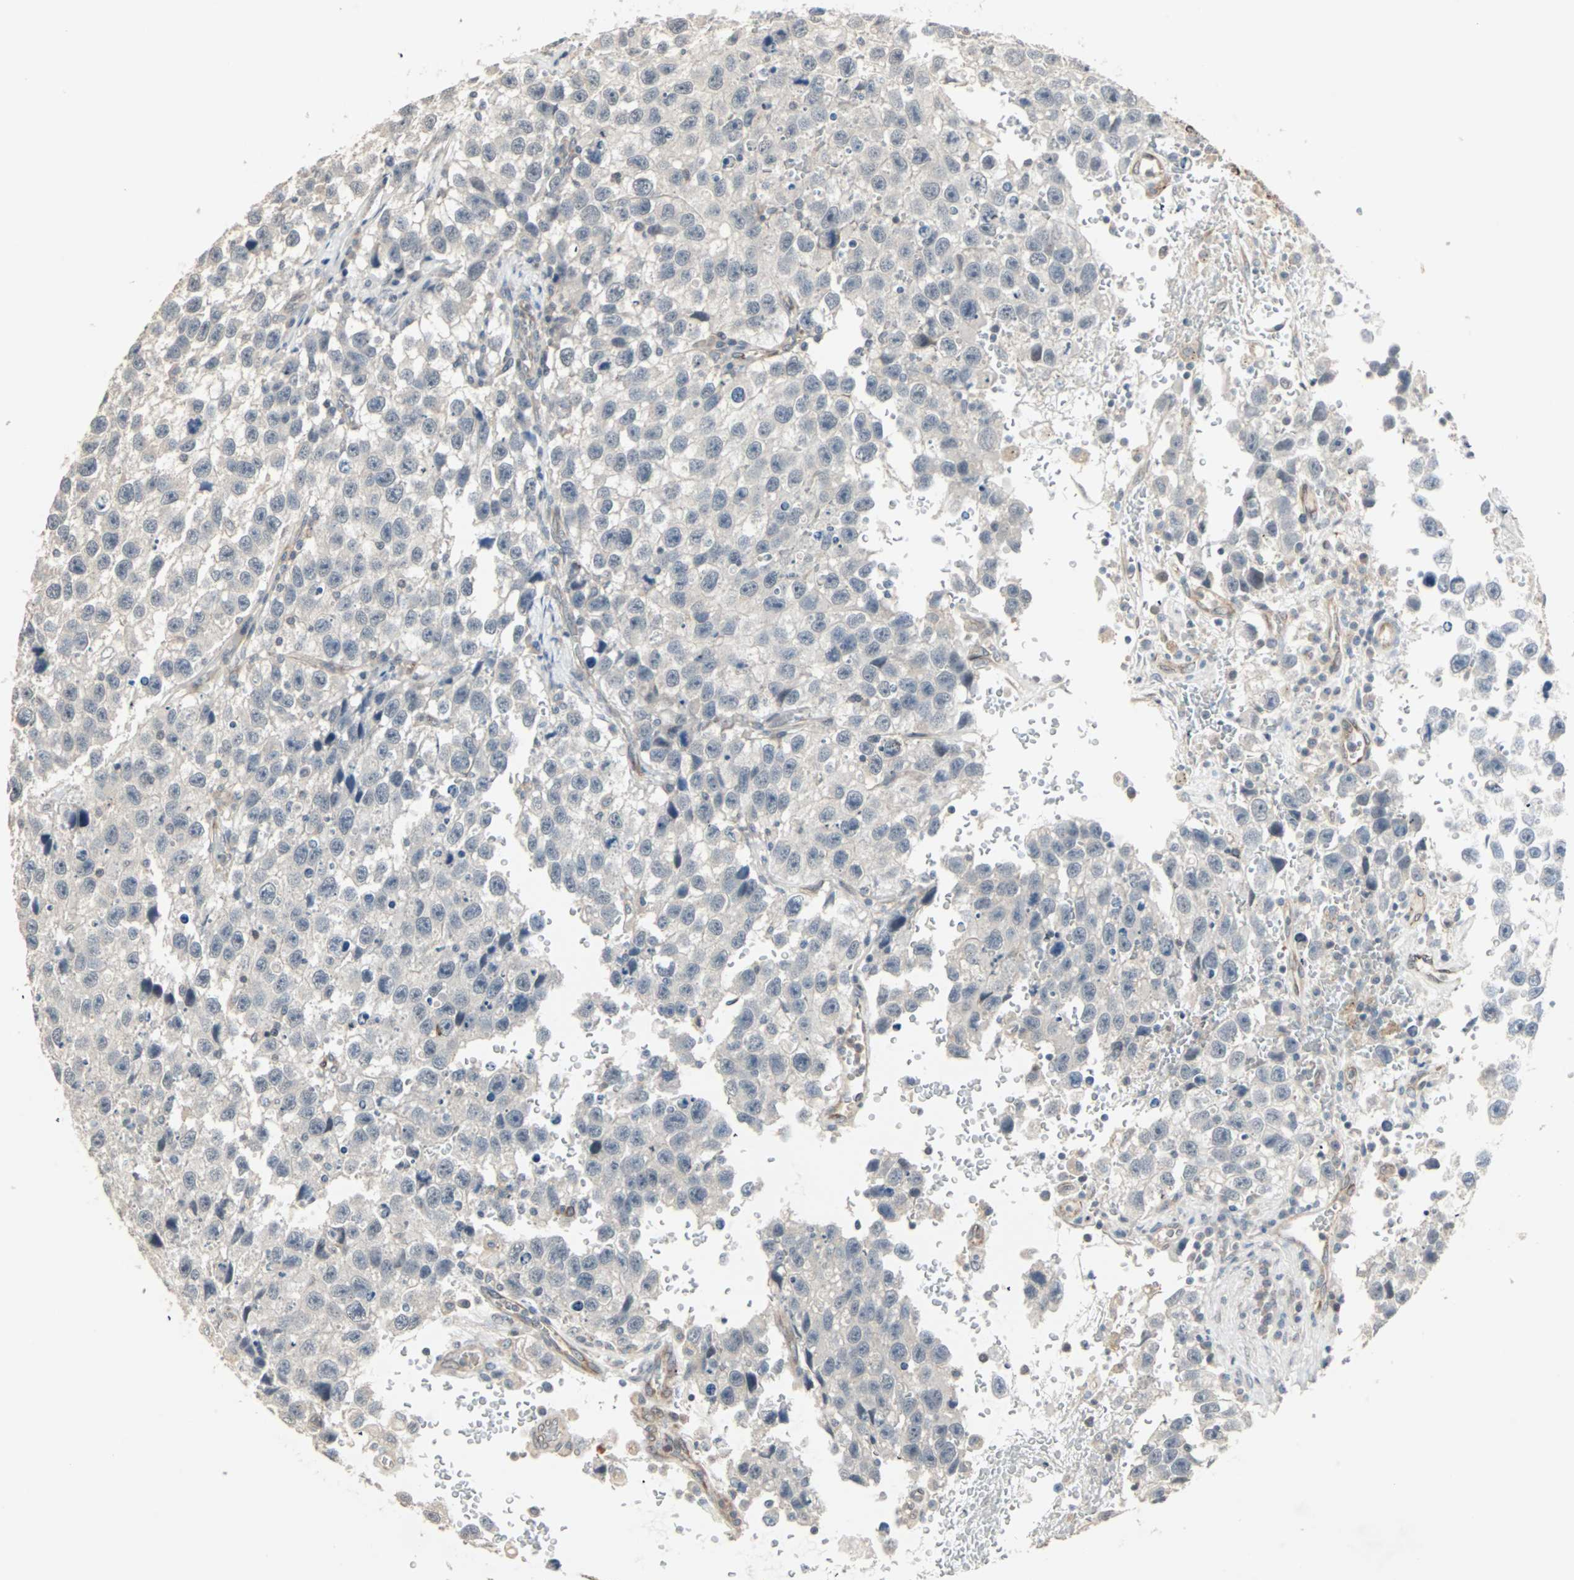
{"staining": {"intensity": "negative", "quantity": "none", "location": "none"}, "tissue": "testis cancer", "cell_type": "Tumor cells", "image_type": "cancer", "snomed": [{"axis": "morphology", "description": "Seminoma, NOS"}, {"axis": "topography", "description": "Testis"}], "caption": "Tumor cells are negative for brown protein staining in testis cancer (seminoma).", "gene": "ZFP36", "patient": {"sex": "male", "age": 33}}